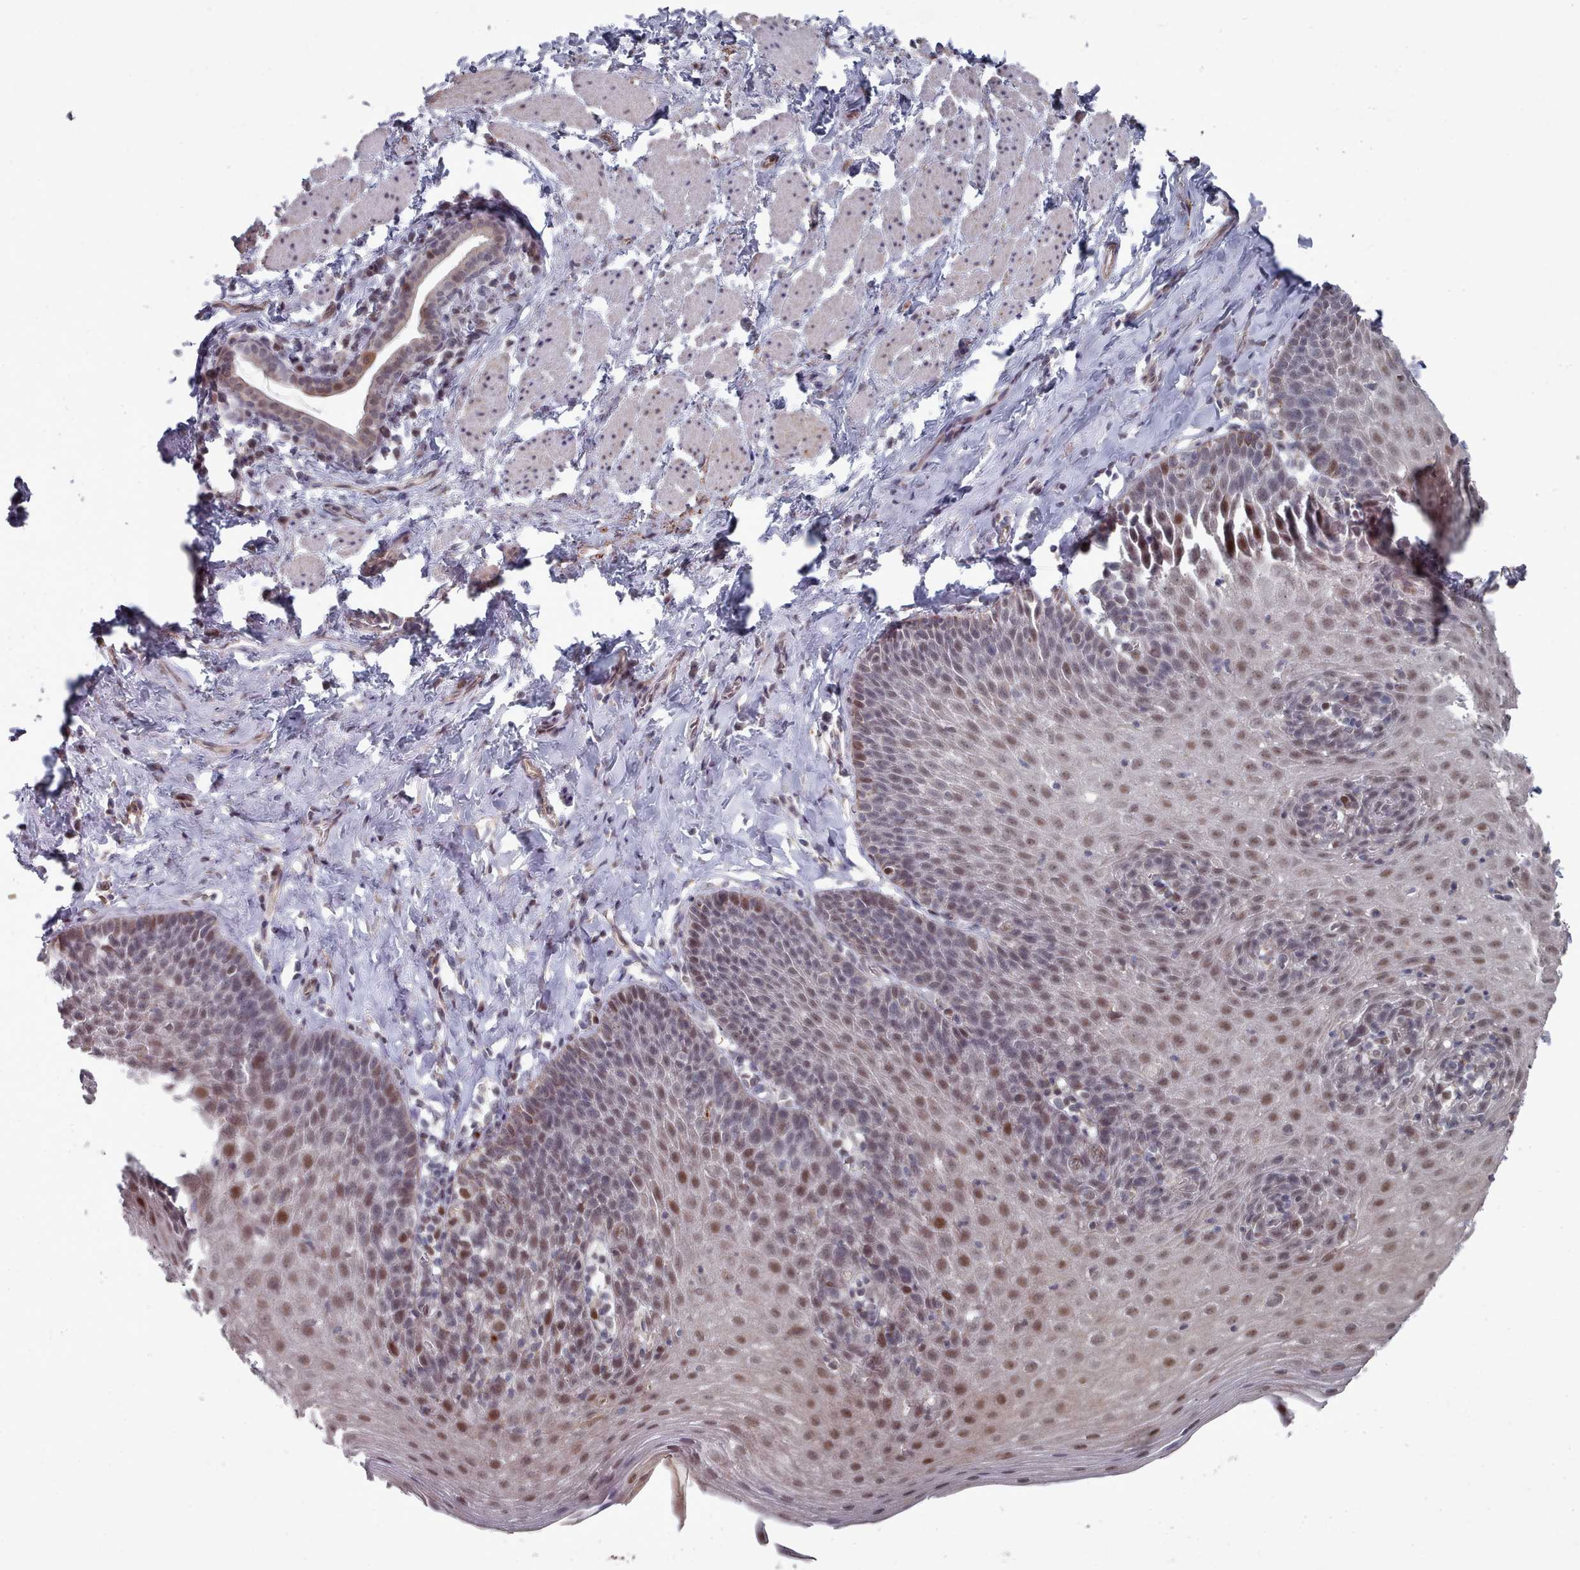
{"staining": {"intensity": "moderate", "quantity": "25%-75%", "location": "nuclear"}, "tissue": "esophagus", "cell_type": "Squamous epithelial cells", "image_type": "normal", "snomed": [{"axis": "morphology", "description": "Normal tissue, NOS"}, {"axis": "topography", "description": "Esophagus"}], "caption": "The micrograph demonstrates a brown stain indicating the presence of a protein in the nuclear of squamous epithelial cells in esophagus.", "gene": "CPSF4", "patient": {"sex": "female", "age": 61}}